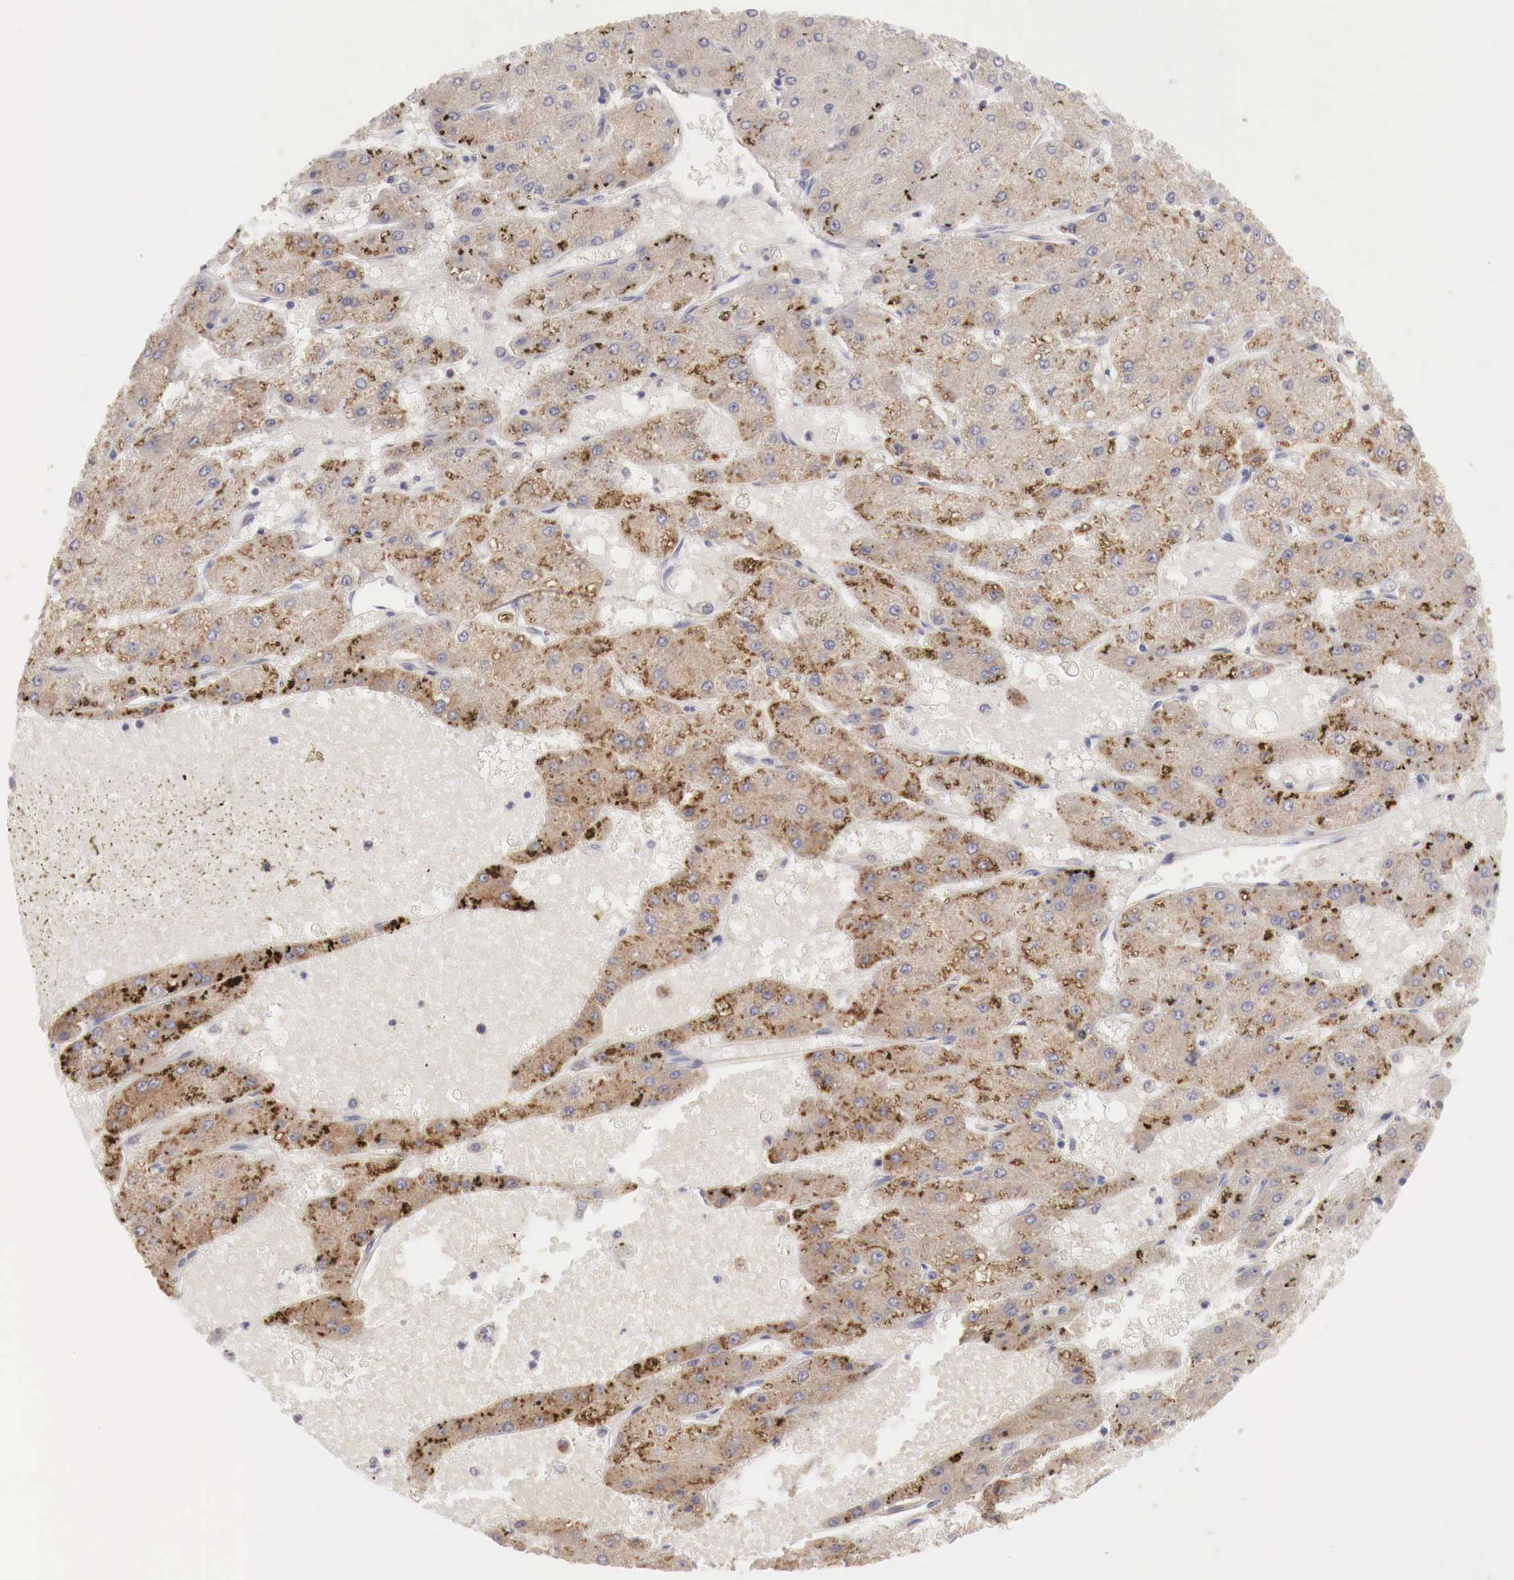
{"staining": {"intensity": "moderate", "quantity": ">75%", "location": "cytoplasmic/membranous"}, "tissue": "liver cancer", "cell_type": "Tumor cells", "image_type": "cancer", "snomed": [{"axis": "morphology", "description": "Carcinoma, Hepatocellular, NOS"}, {"axis": "topography", "description": "Liver"}], "caption": "IHC of liver cancer shows medium levels of moderate cytoplasmic/membranous expression in about >75% of tumor cells.", "gene": "NSDHL", "patient": {"sex": "female", "age": 52}}